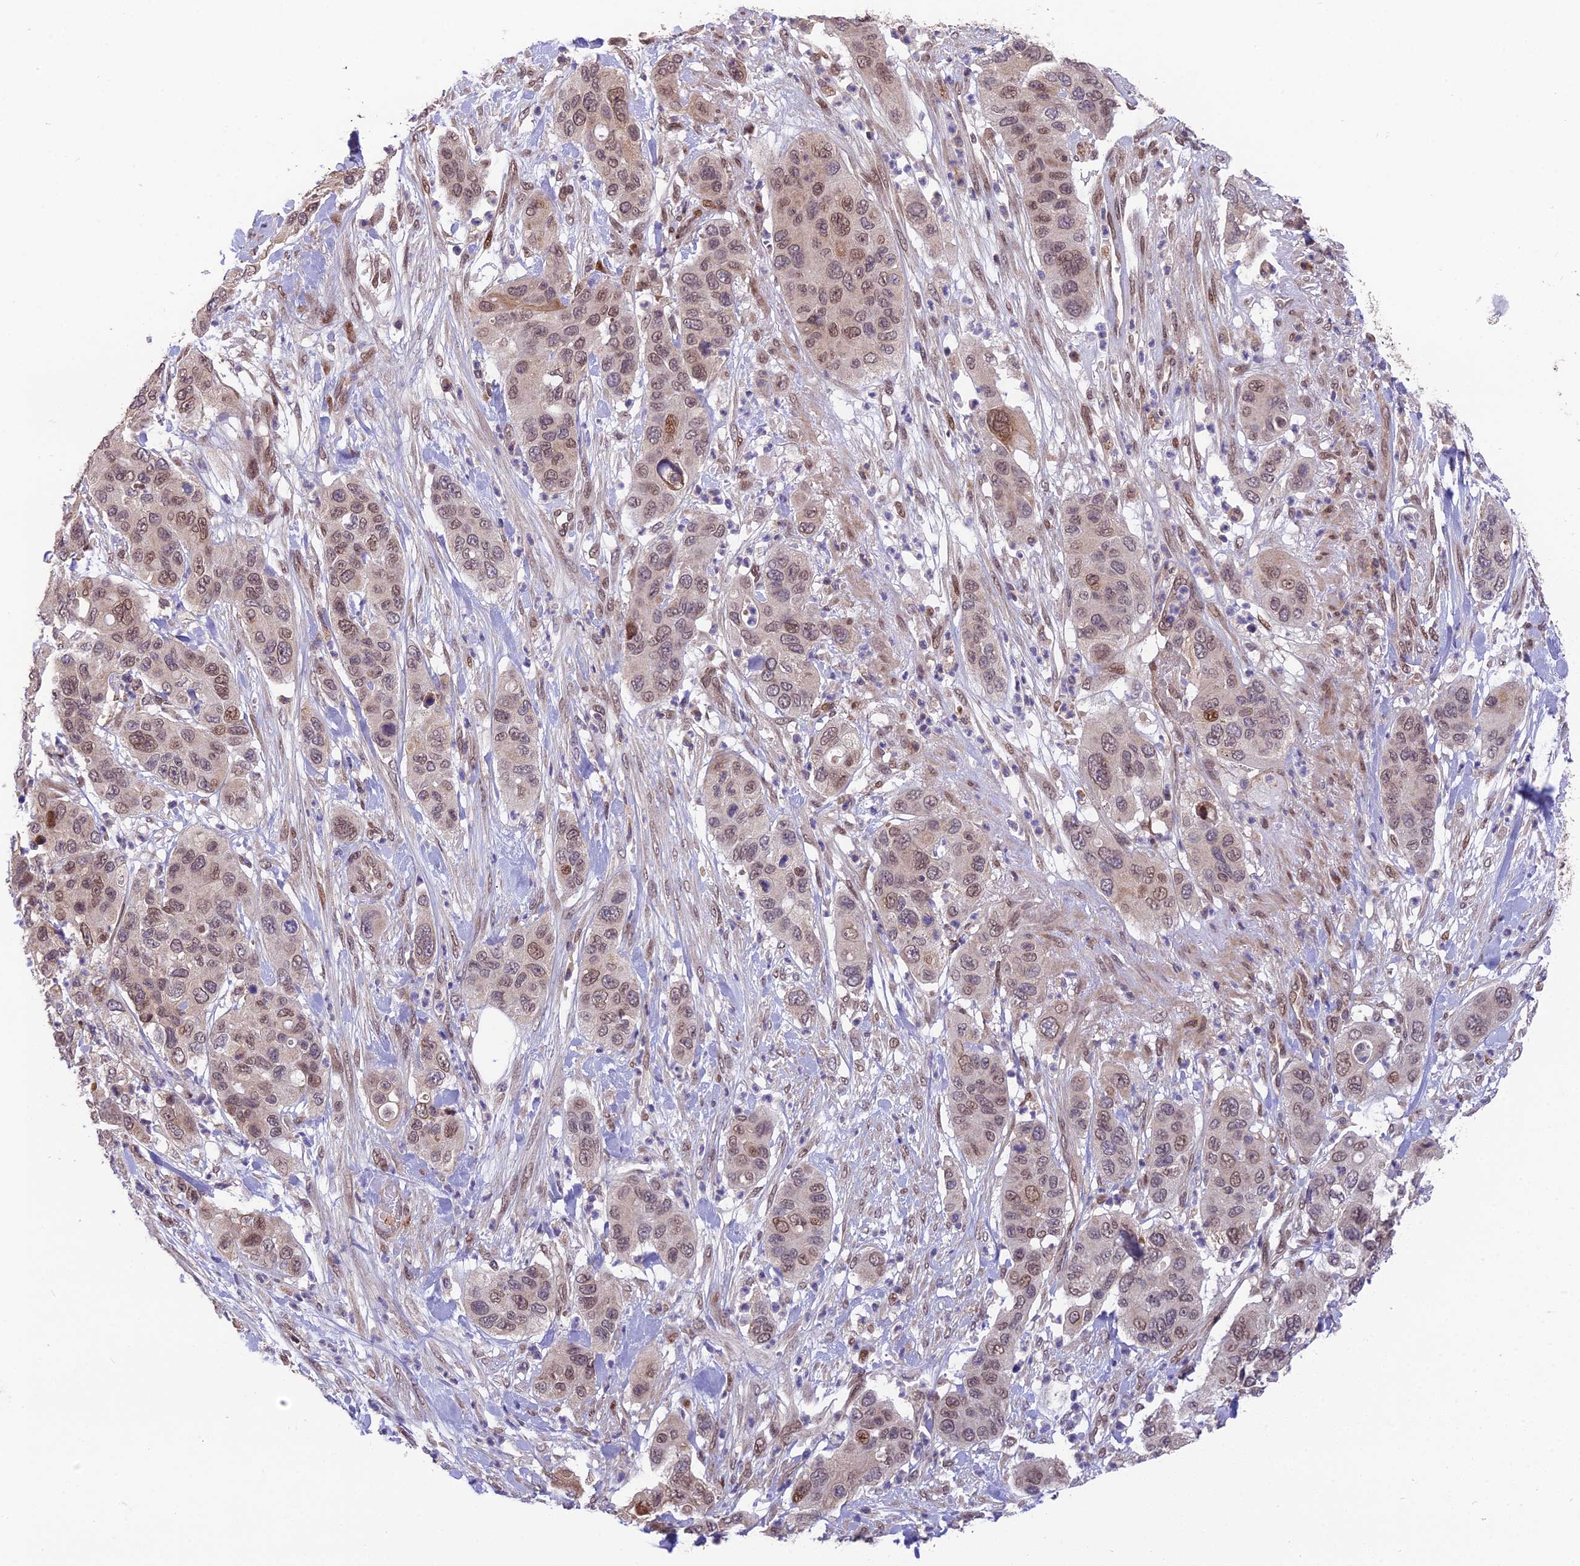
{"staining": {"intensity": "moderate", "quantity": "25%-75%", "location": "cytoplasmic/membranous,nuclear"}, "tissue": "pancreatic cancer", "cell_type": "Tumor cells", "image_type": "cancer", "snomed": [{"axis": "morphology", "description": "Adenocarcinoma, NOS"}, {"axis": "topography", "description": "Pancreas"}], "caption": "Pancreatic cancer (adenocarcinoma) stained with a protein marker displays moderate staining in tumor cells.", "gene": "CYP2R1", "patient": {"sex": "female", "age": 71}}